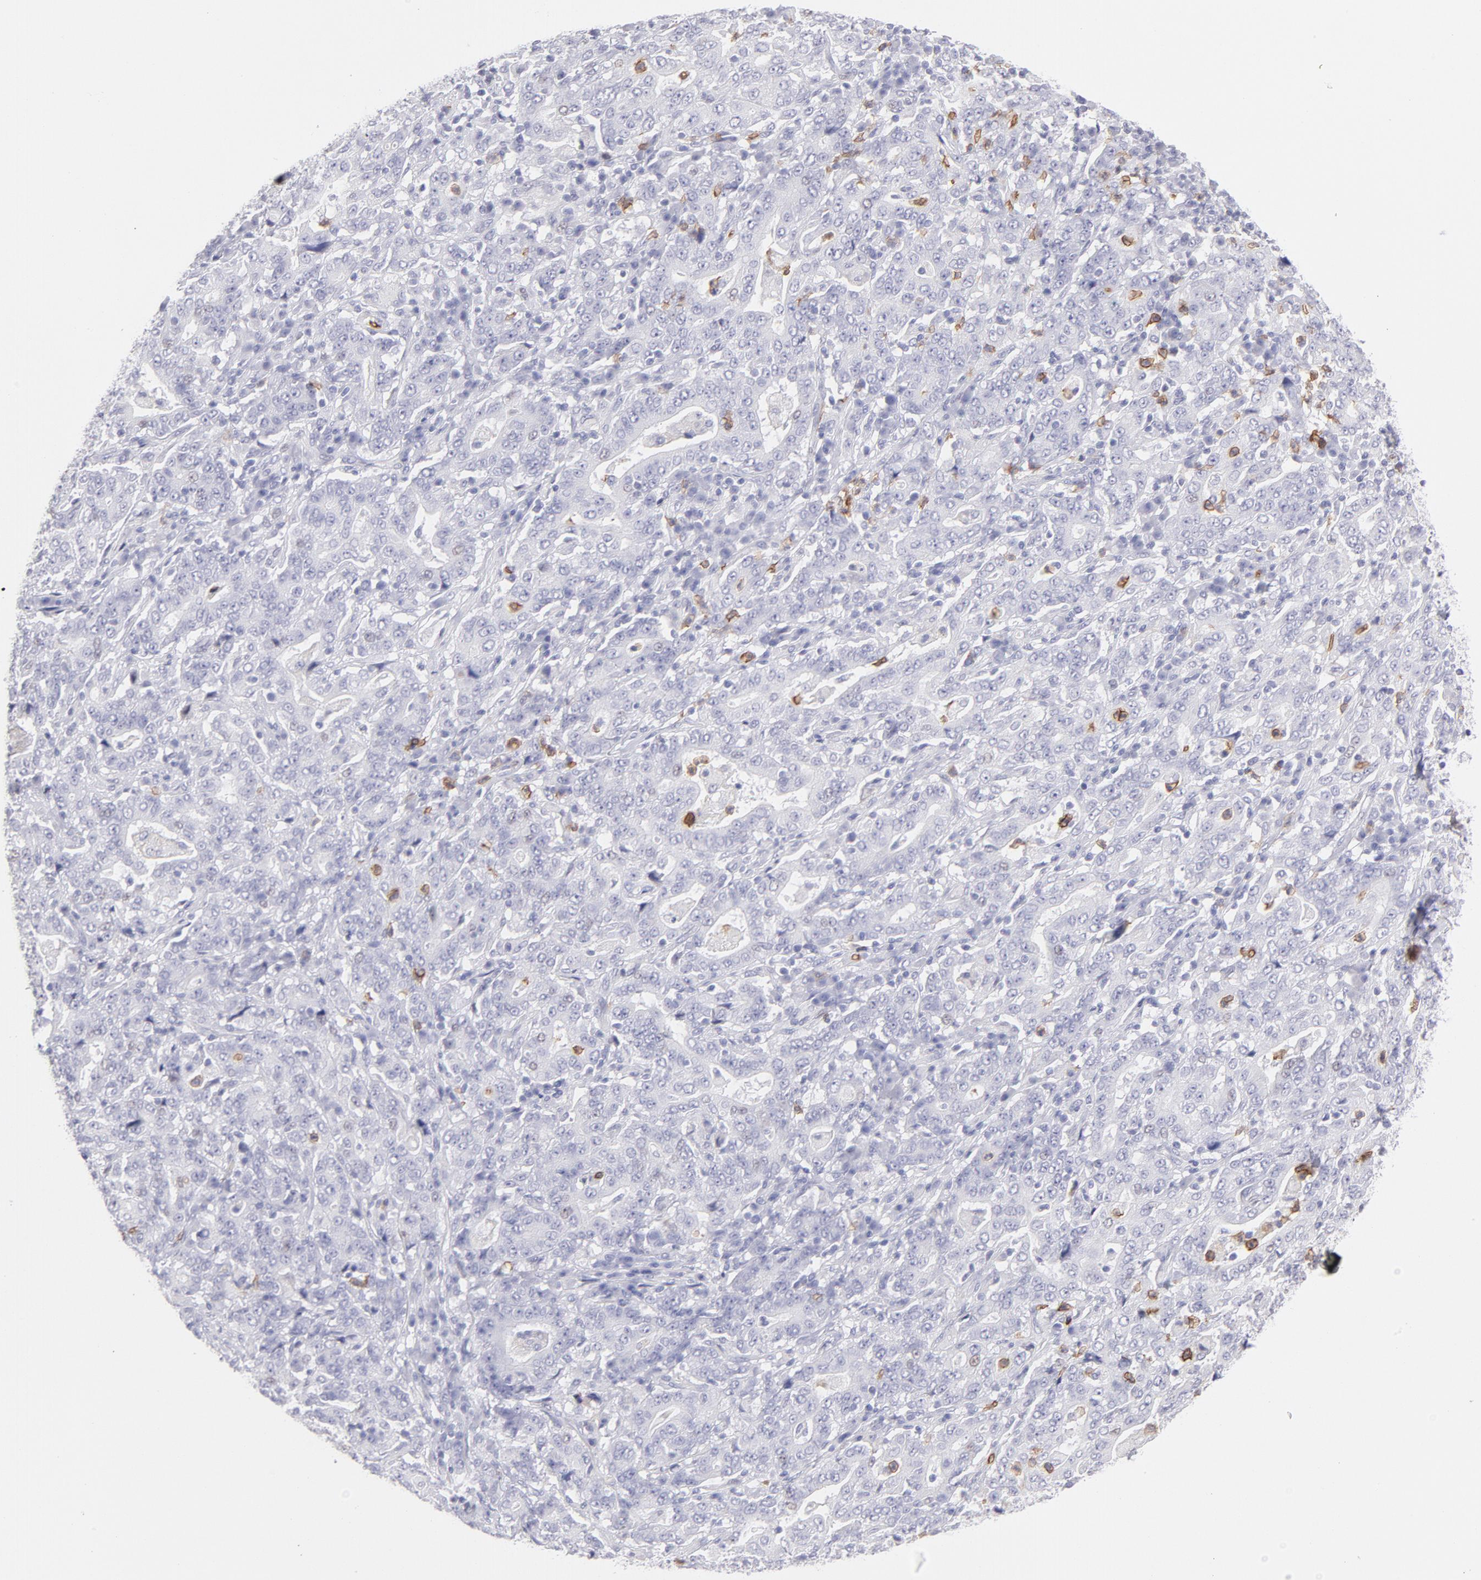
{"staining": {"intensity": "negative", "quantity": "none", "location": "none"}, "tissue": "stomach cancer", "cell_type": "Tumor cells", "image_type": "cancer", "snomed": [{"axis": "morphology", "description": "Normal tissue, NOS"}, {"axis": "morphology", "description": "Adenocarcinoma, NOS"}, {"axis": "topography", "description": "Stomach, upper"}, {"axis": "topography", "description": "Stomach"}], "caption": "Tumor cells are negative for brown protein staining in adenocarcinoma (stomach).", "gene": "LTB4R", "patient": {"sex": "male", "age": 59}}